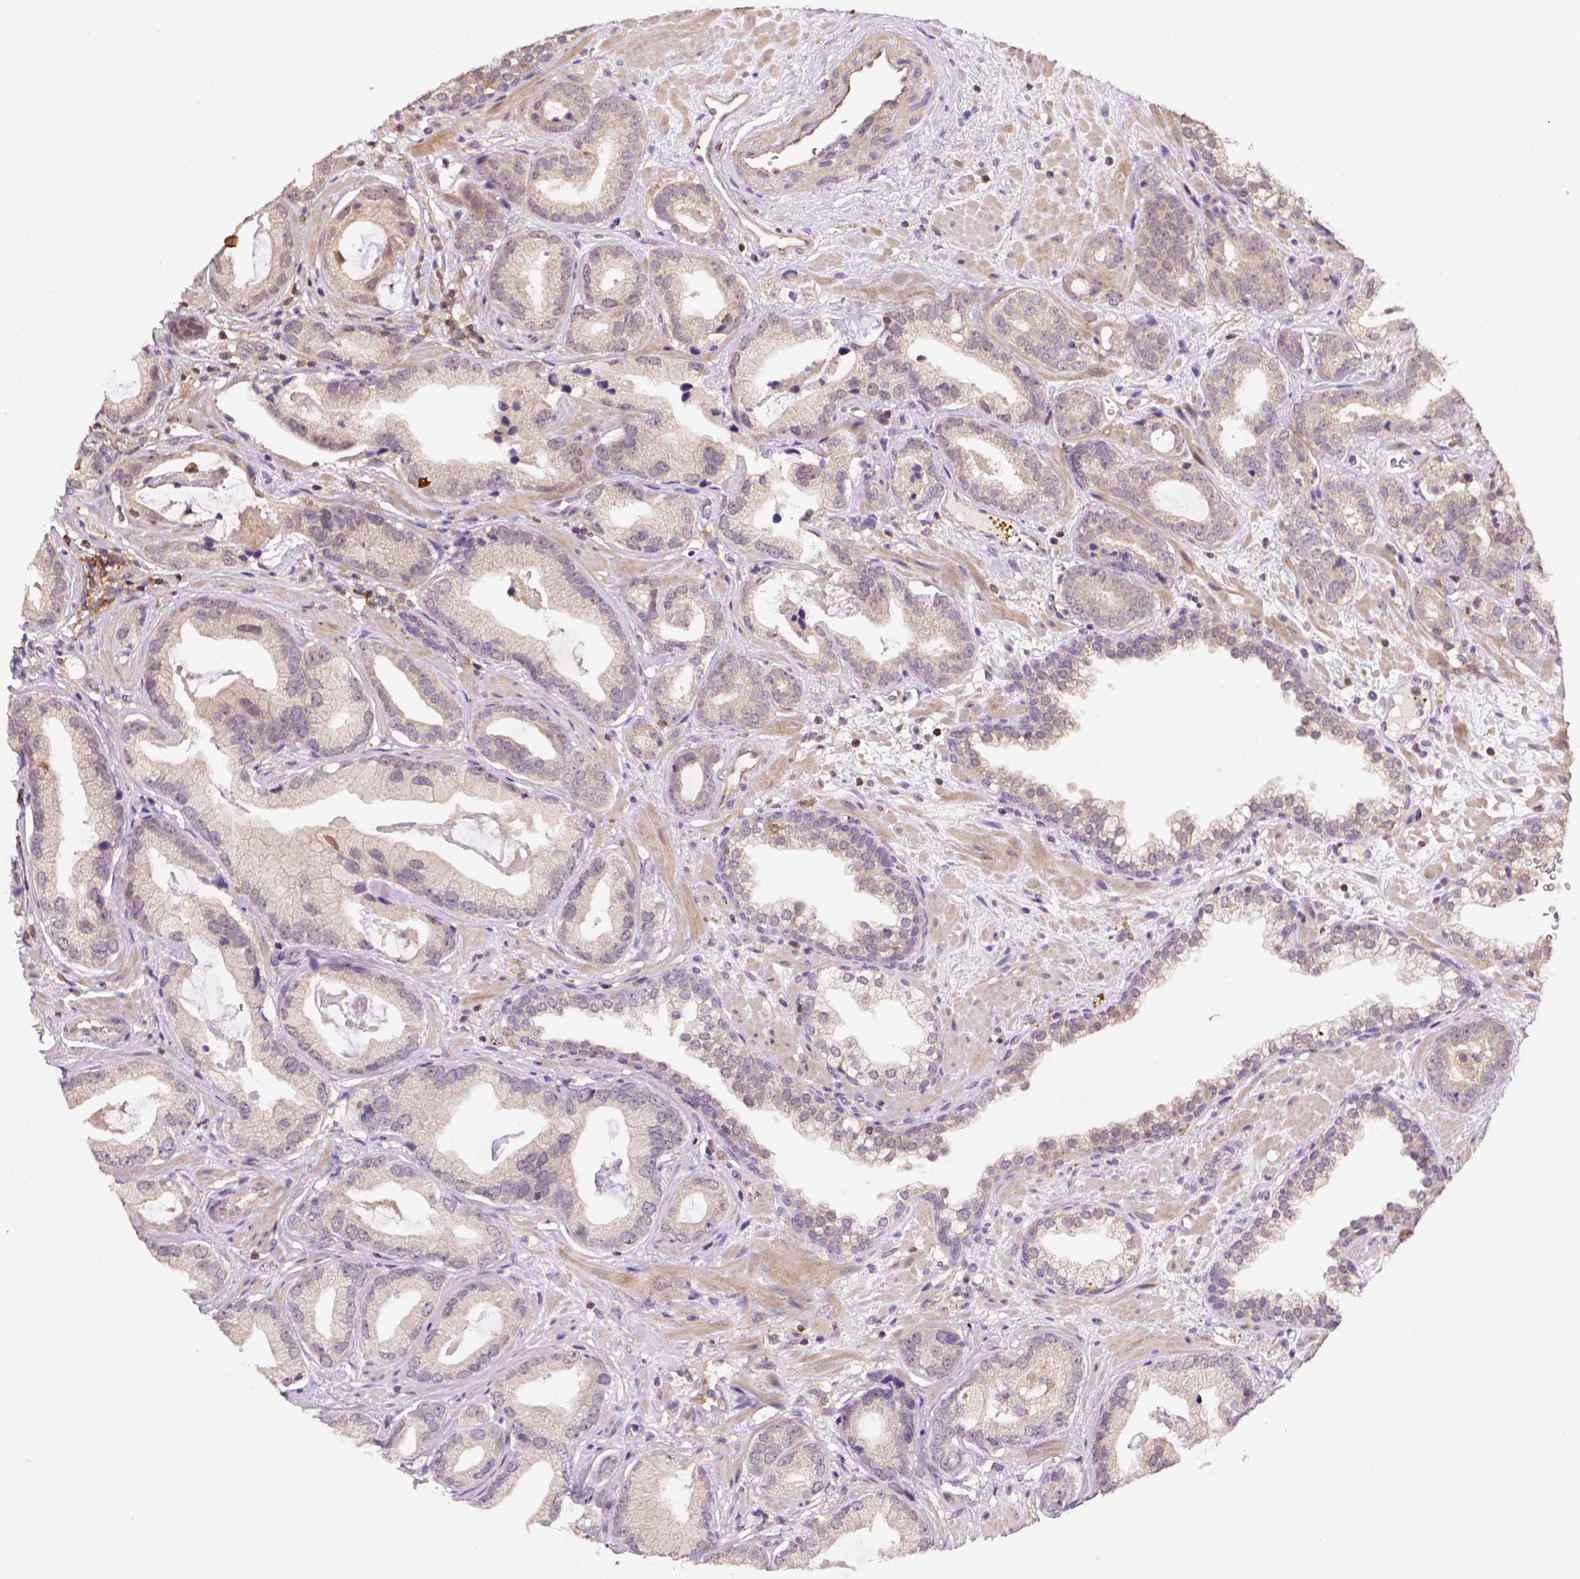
{"staining": {"intensity": "negative", "quantity": "none", "location": "none"}, "tissue": "prostate cancer", "cell_type": "Tumor cells", "image_type": "cancer", "snomed": [{"axis": "morphology", "description": "Adenocarcinoma, Low grade"}, {"axis": "topography", "description": "Prostate"}], "caption": "High magnification brightfield microscopy of adenocarcinoma (low-grade) (prostate) stained with DAB (3,3'-diaminobenzidine) (brown) and counterstained with hematoxylin (blue): tumor cells show no significant expression.", "gene": "MATK", "patient": {"sex": "male", "age": 62}}